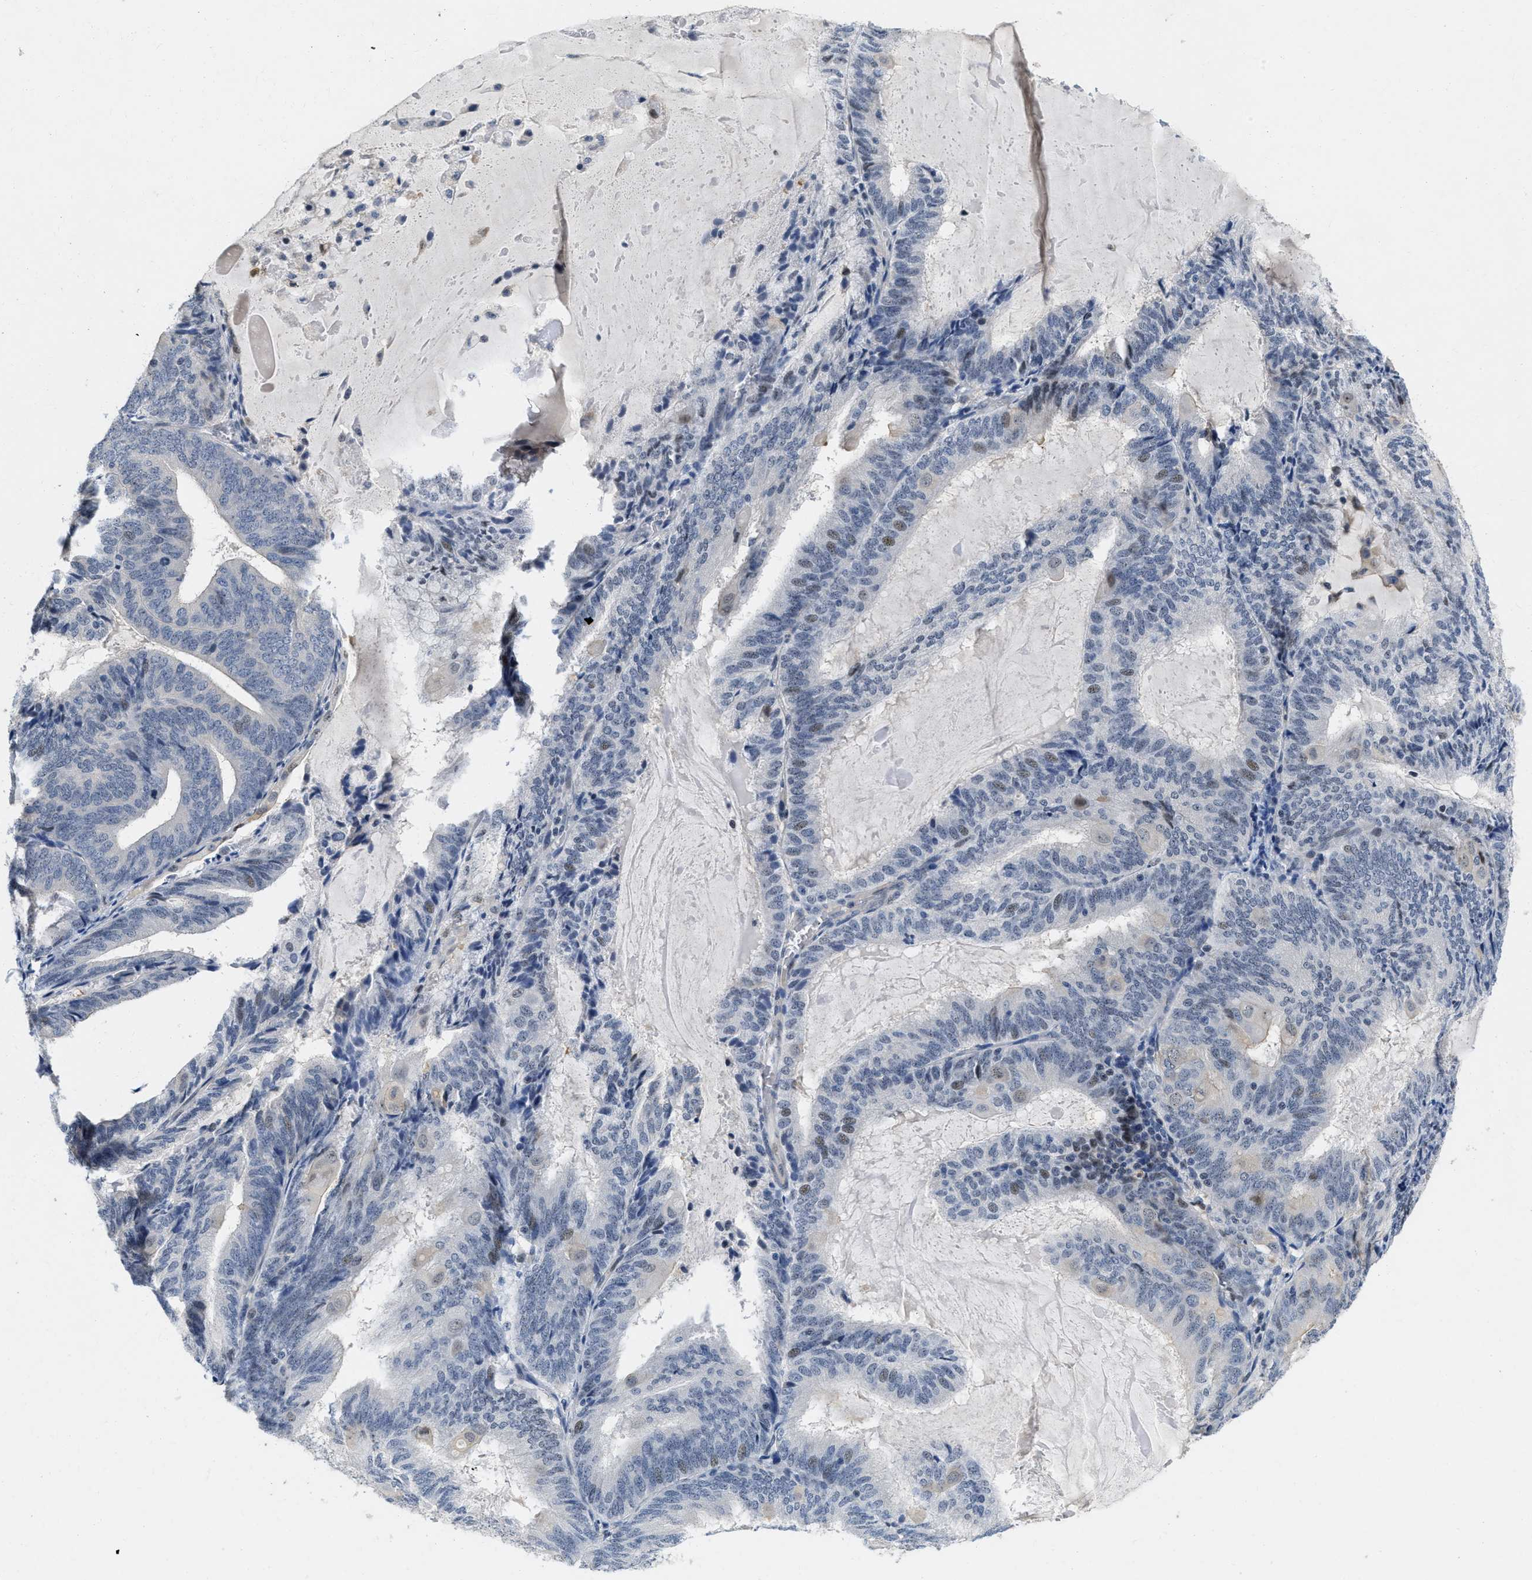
{"staining": {"intensity": "weak", "quantity": "<25%", "location": "nuclear"}, "tissue": "endometrial cancer", "cell_type": "Tumor cells", "image_type": "cancer", "snomed": [{"axis": "morphology", "description": "Adenocarcinoma, NOS"}, {"axis": "topography", "description": "Endometrium"}], "caption": "There is no significant positivity in tumor cells of adenocarcinoma (endometrial).", "gene": "VIP", "patient": {"sex": "female", "age": 81}}